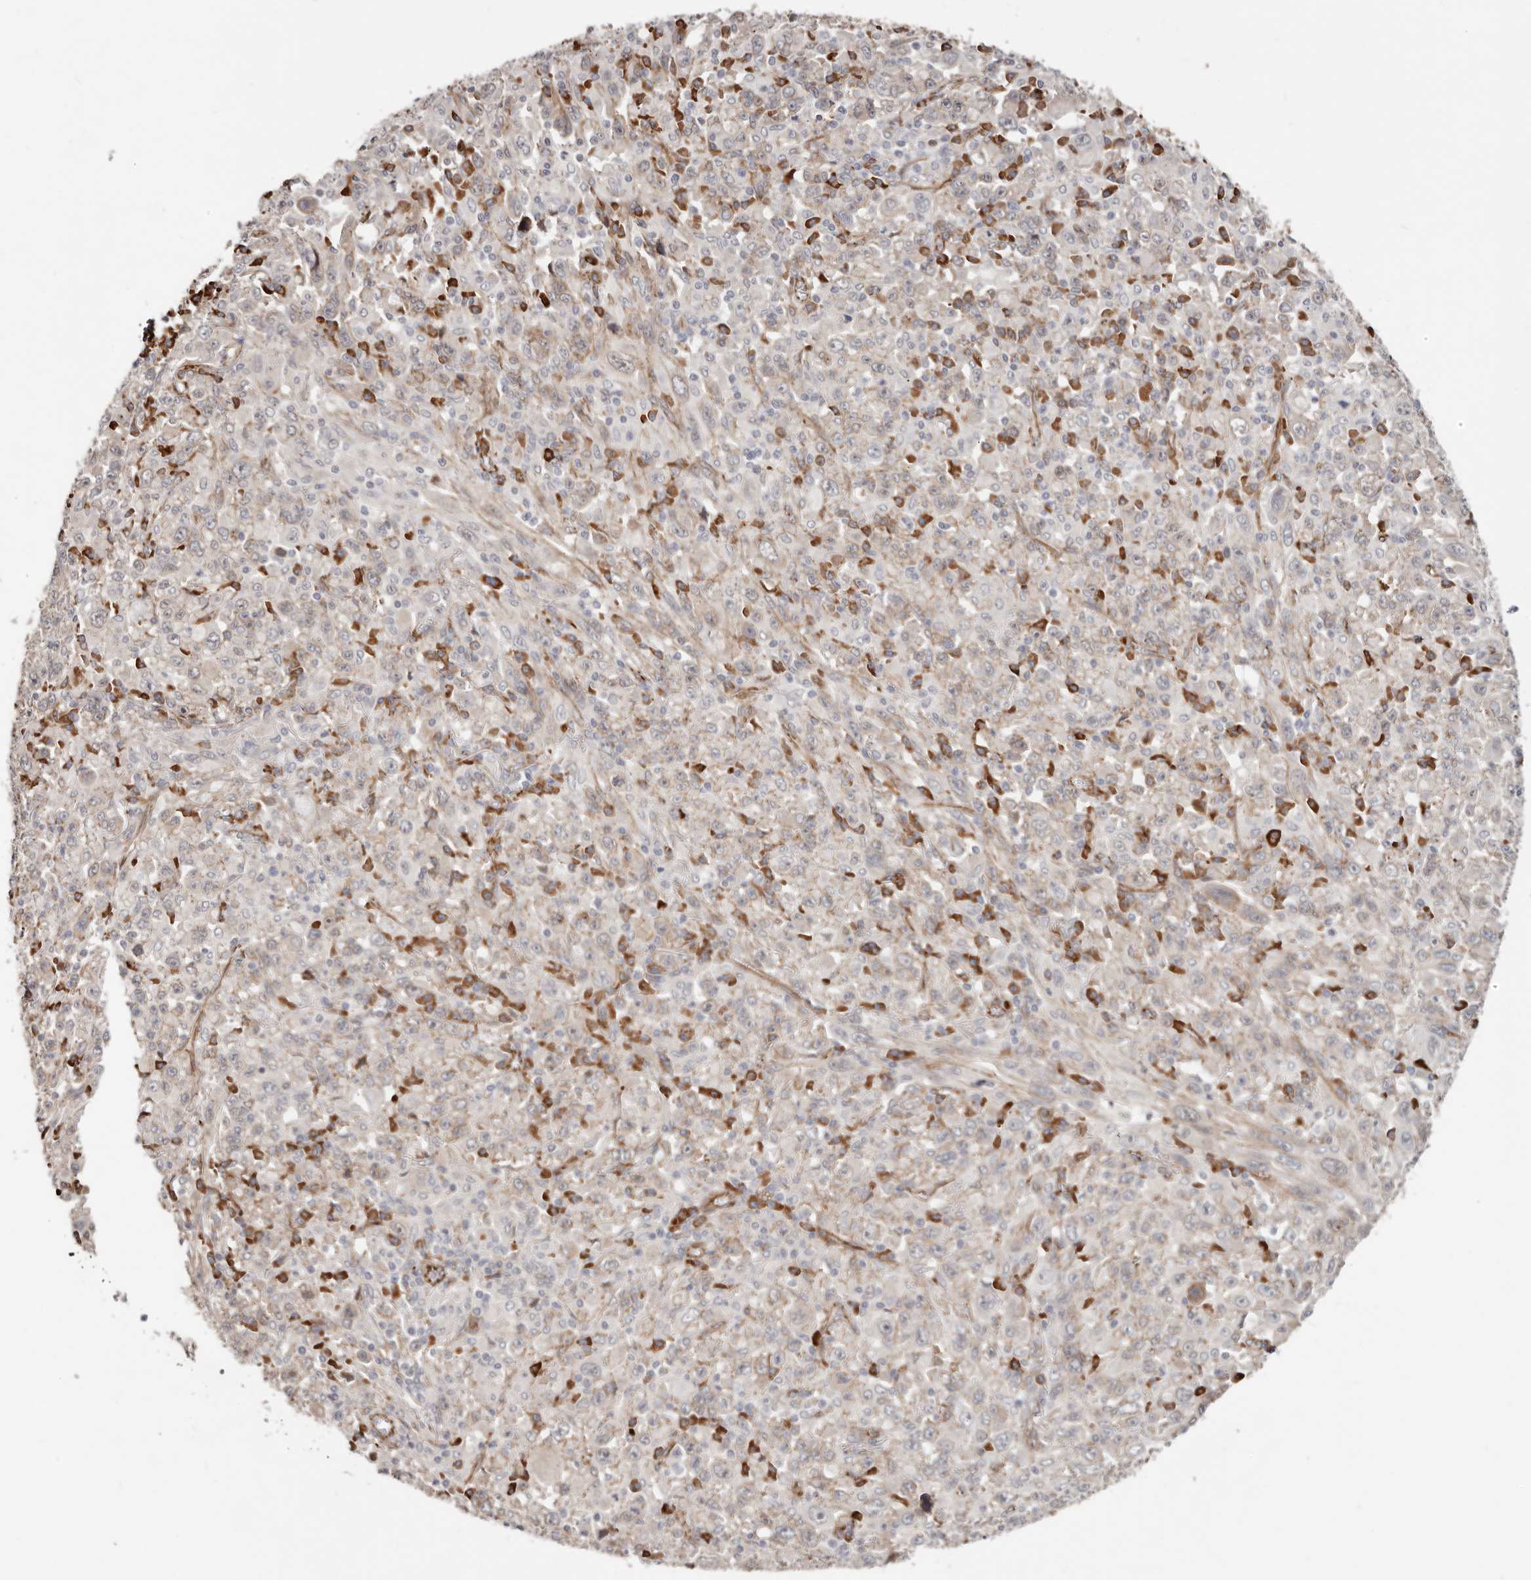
{"staining": {"intensity": "negative", "quantity": "none", "location": "none"}, "tissue": "melanoma", "cell_type": "Tumor cells", "image_type": "cancer", "snomed": [{"axis": "morphology", "description": "Malignant melanoma, Metastatic site"}, {"axis": "topography", "description": "Skin"}], "caption": "Immunohistochemical staining of malignant melanoma (metastatic site) reveals no significant expression in tumor cells.", "gene": "CTNNB1", "patient": {"sex": "female", "age": 56}}